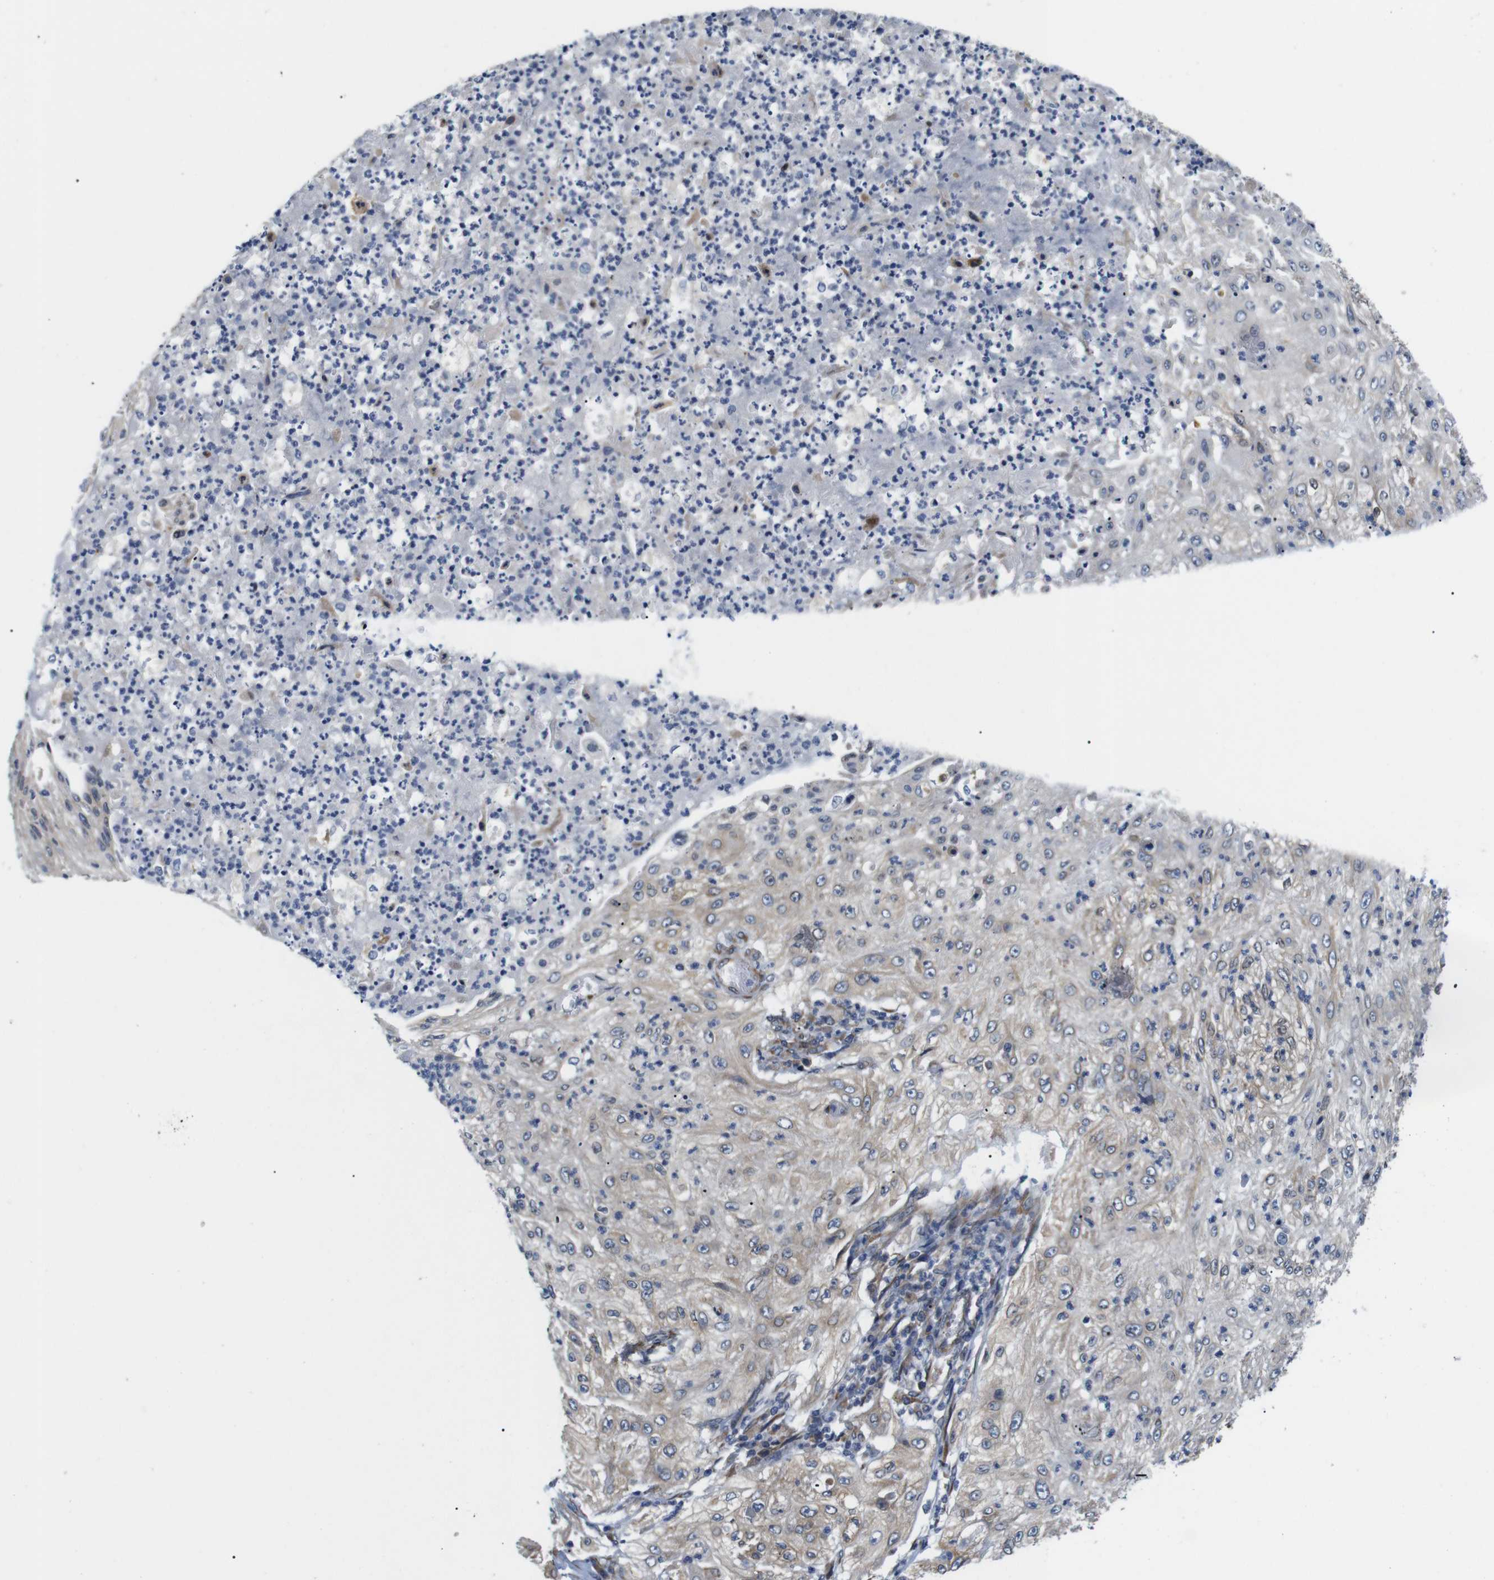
{"staining": {"intensity": "moderate", "quantity": "<25%", "location": "cytoplasmic/membranous"}, "tissue": "lung cancer", "cell_type": "Tumor cells", "image_type": "cancer", "snomed": [{"axis": "morphology", "description": "Inflammation, NOS"}, {"axis": "morphology", "description": "Squamous cell carcinoma, NOS"}, {"axis": "topography", "description": "Lymph node"}, {"axis": "topography", "description": "Soft tissue"}, {"axis": "topography", "description": "Lung"}], "caption": "High-magnification brightfield microscopy of lung cancer stained with DAB (brown) and counterstained with hematoxylin (blue). tumor cells exhibit moderate cytoplasmic/membranous positivity is appreciated in about<25% of cells. (Brightfield microscopy of DAB IHC at high magnification).", "gene": "HACD3", "patient": {"sex": "male", "age": 66}}